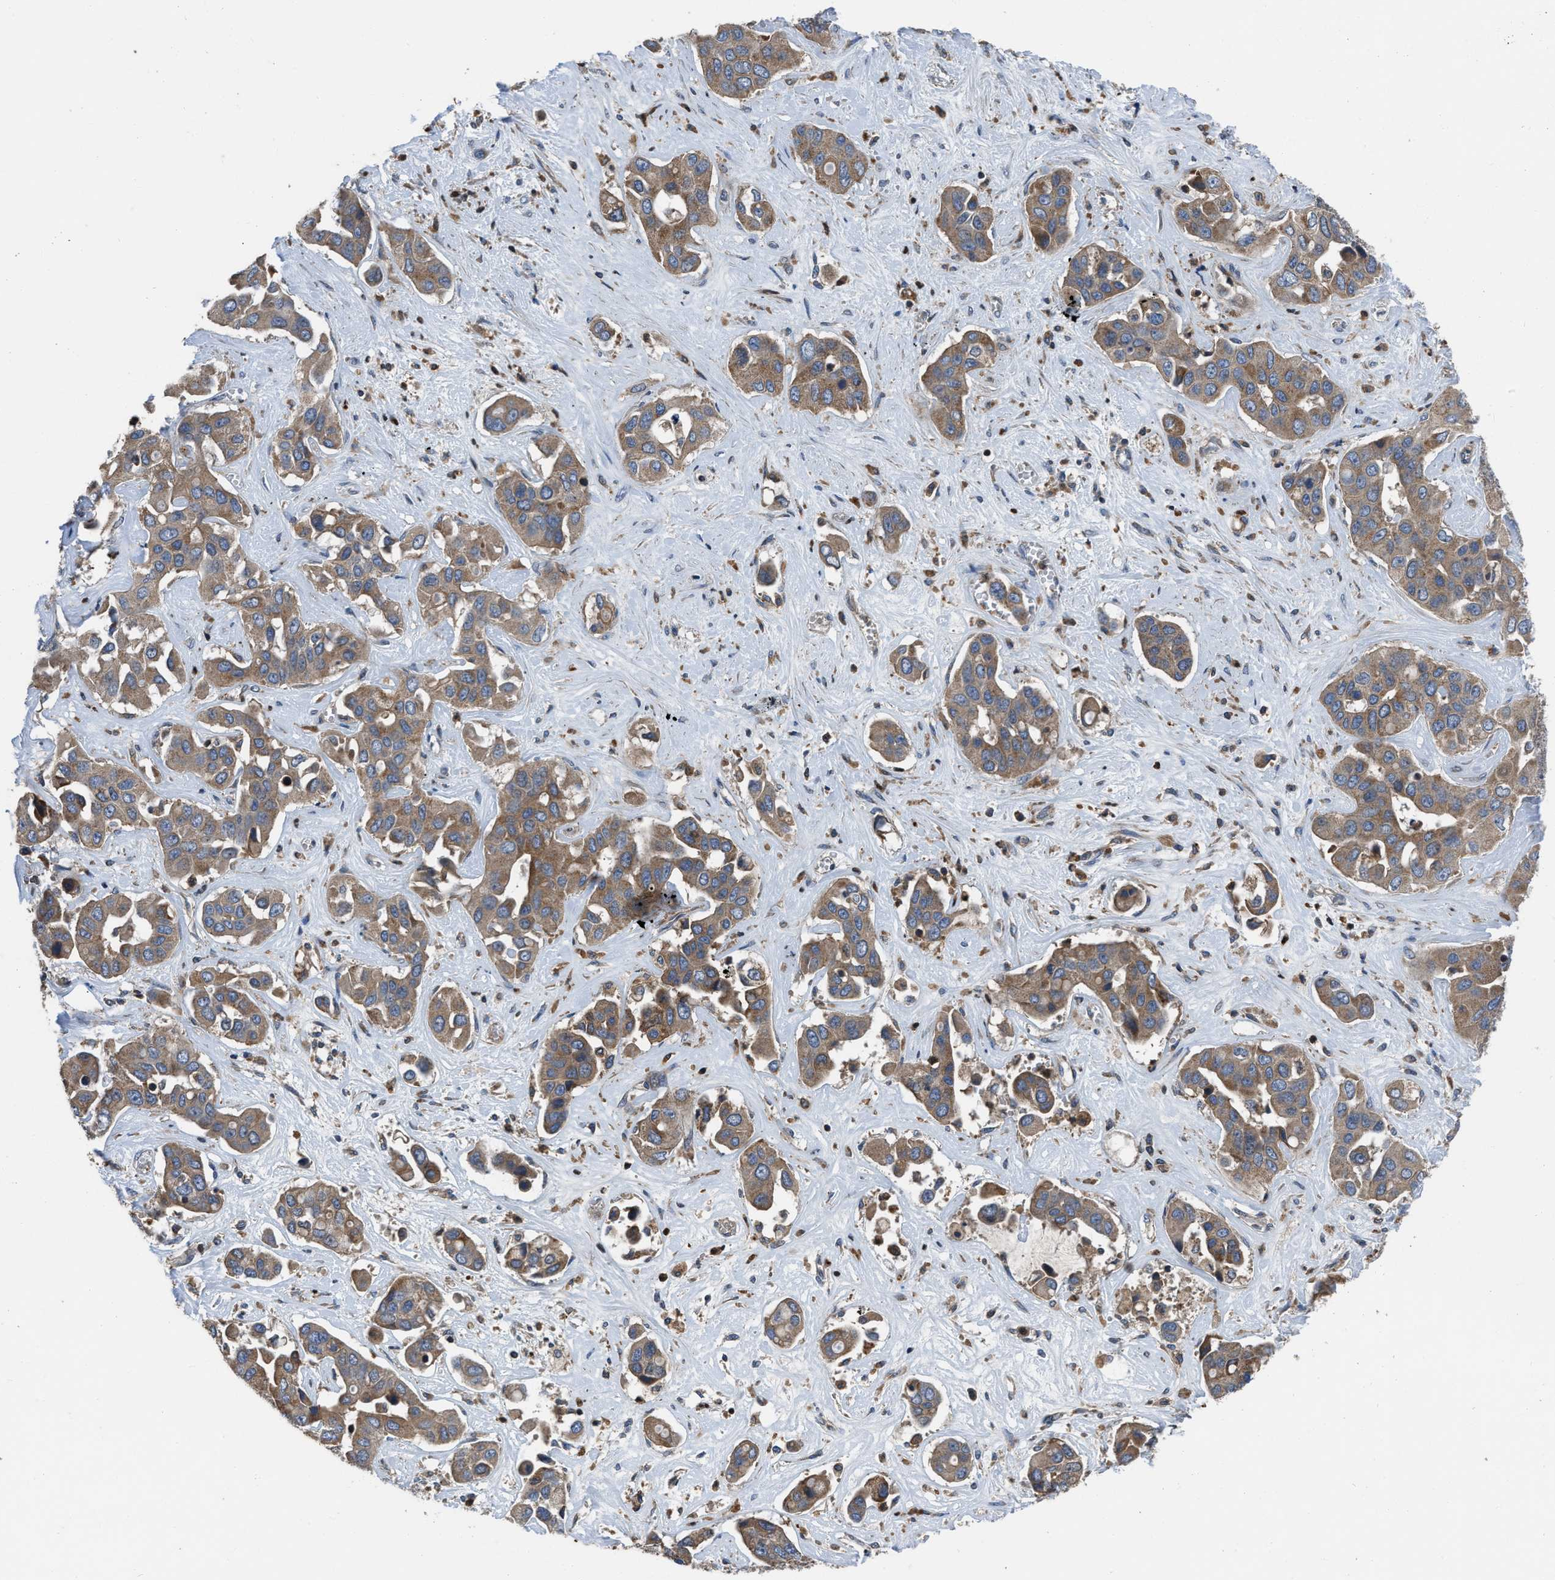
{"staining": {"intensity": "moderate", "quantity": ">75%", "location": "cytoplasmic/membranous"}, "tissue": "liver cancer", "cell_type": "Tumor cells", "image_type": "cancer", "snomed": [{"axis": "morphology", "description": "Cholangiocarcinoma"}, {"axis": "topography", "description": "Liver"}], "caption": "The image demonstrates a brown stain indicating the presence of a protein in the cytoplasmic/membranous of tumor cells in liver cancer. The protein is shown in brown color, while the nuclei are stained blue.", "gene": "USP25", "patient": {"sex": "female", "age": 52}}